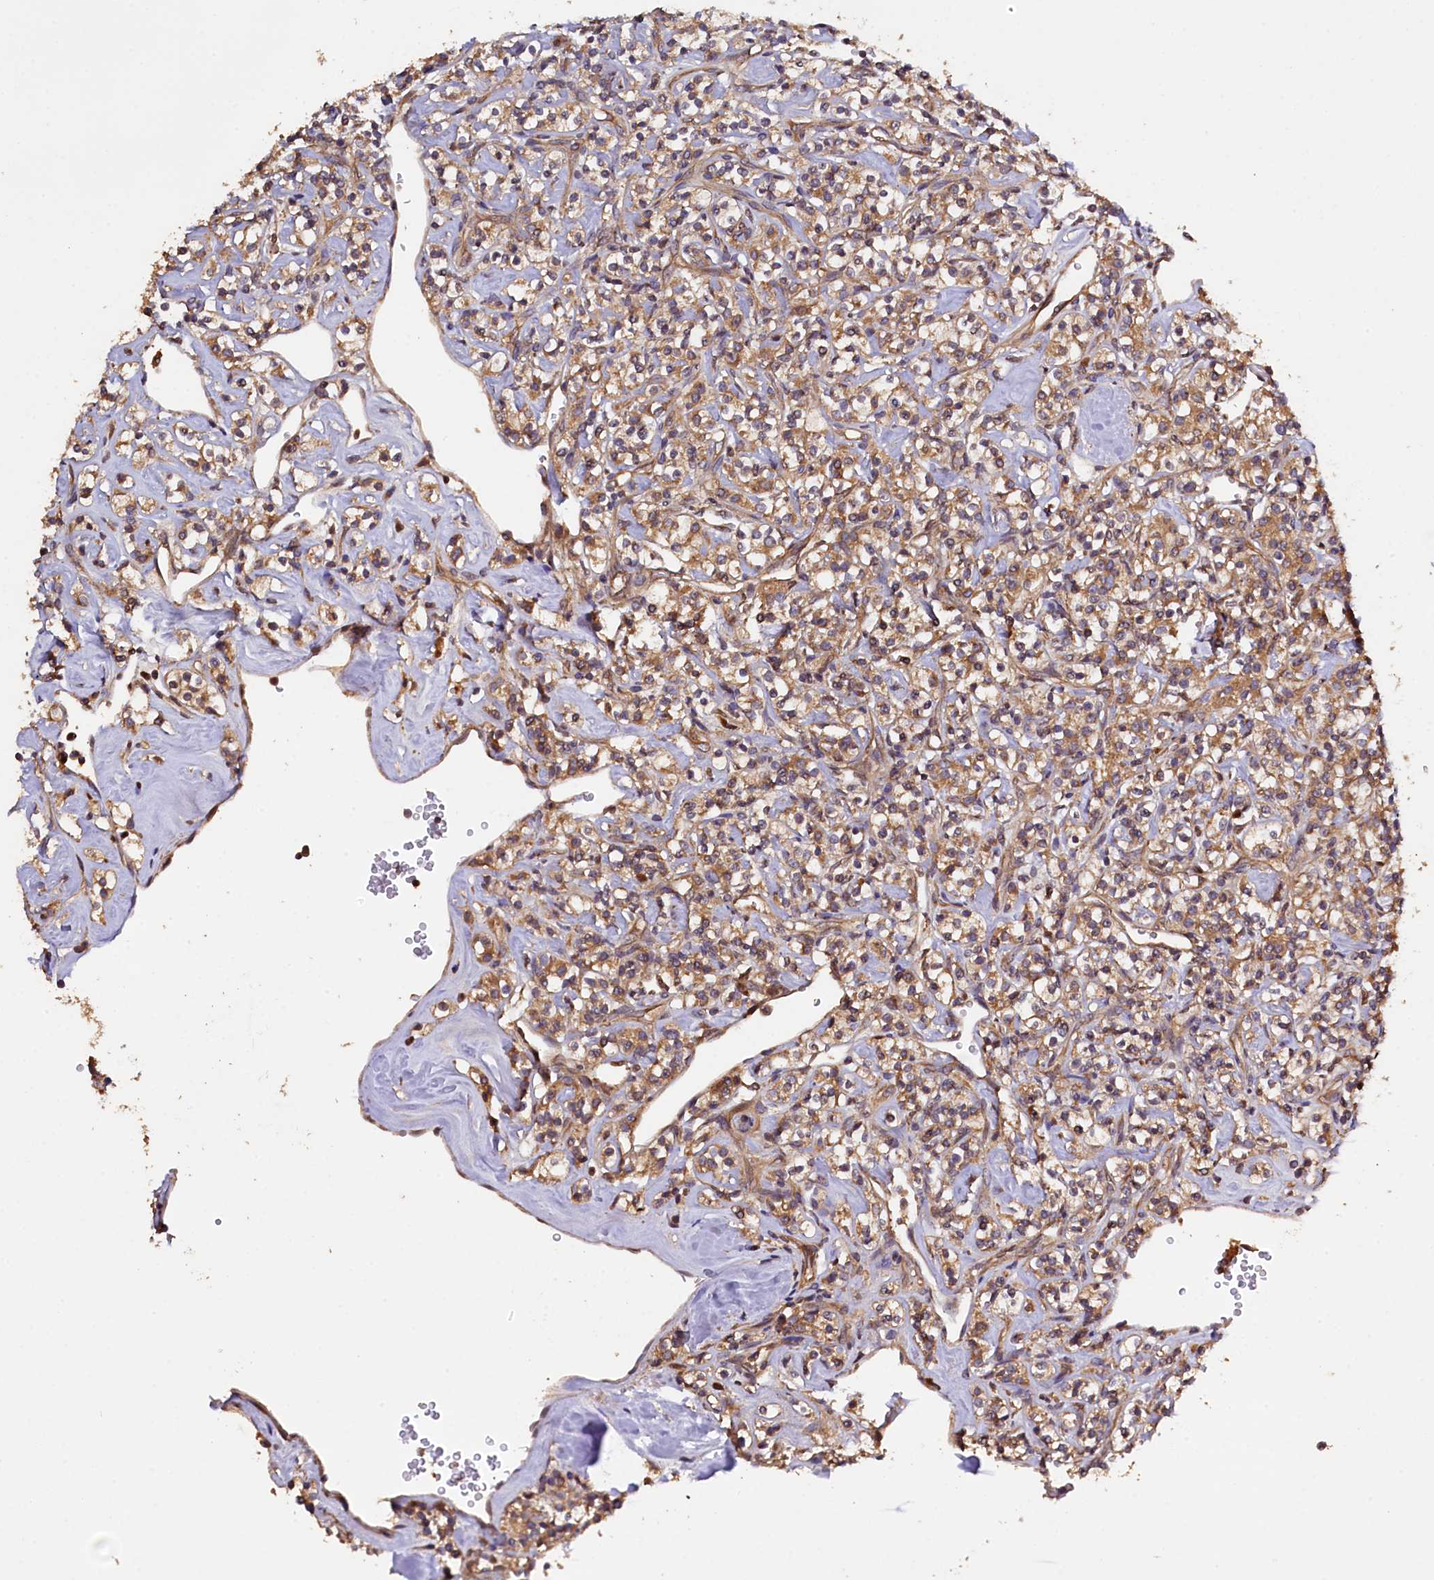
{"staining": {"intensity": "moderate", "quantity": ">75%", "location": "cytoplasmic/membranous"}, "tissue": "renal cancer", "cell_type": "Tumor cells", "image_type": "cancer", "snomed": [{"axis": "morphology", "description": "Adenocarcinoma, NOS"}, {"axis": "topography", "description": "Kidney"}], "caption": "Moderate cytoplasmic/membranous expression for a protein is present in about >75% of tumor cells of adenocarcinoma (renal) using immunohistochemistry.", "gene": "KLC2", "patient": {"sex": "male", "age": 77}}